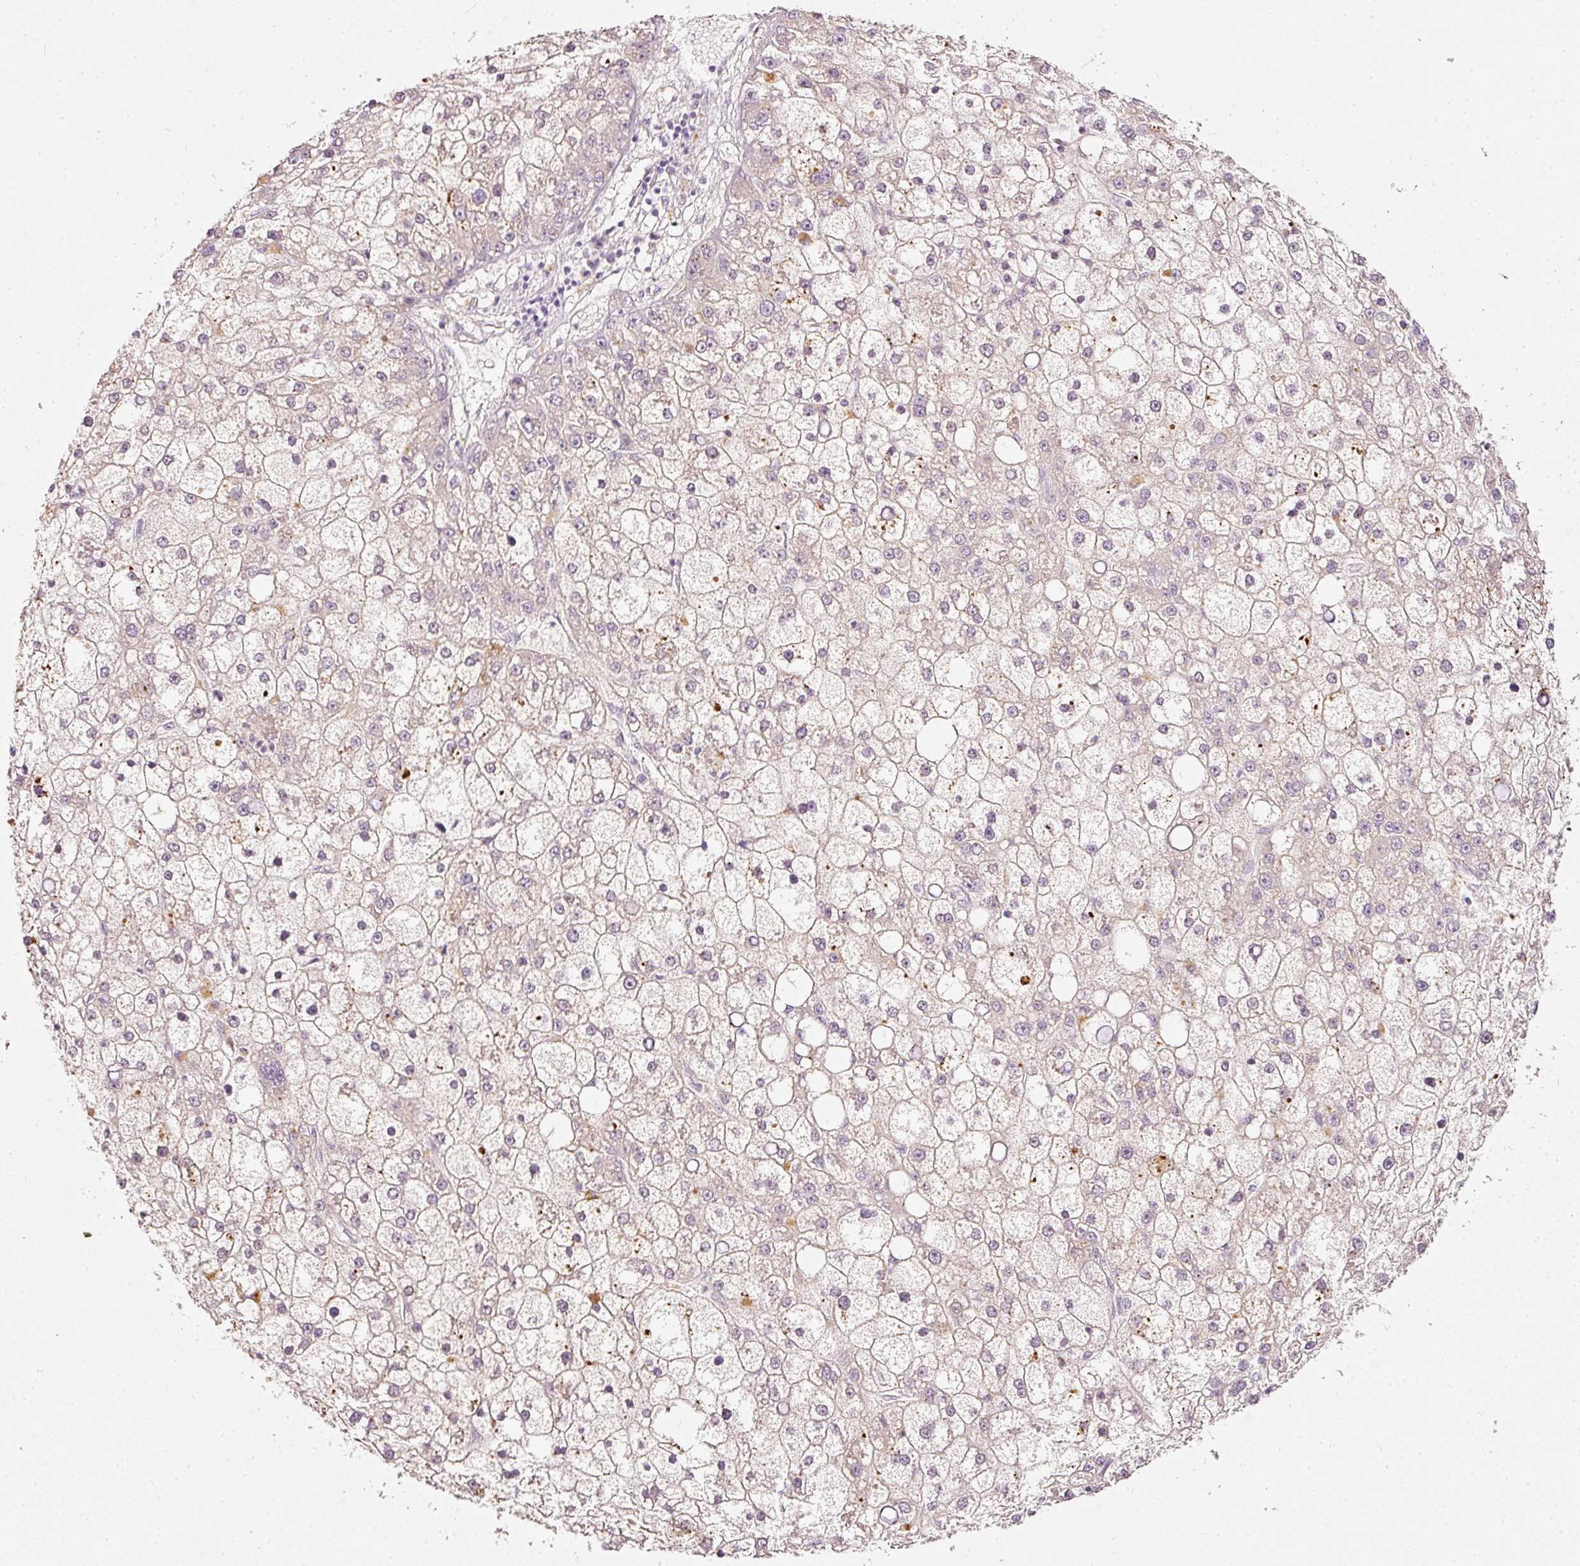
{"staining": {"intensity": "negative", "quantity": "none", "location": "none"}, "tissue": "liver cancer", "cell_type": "Tumor cells", "image_type": "cancer", "snomed": [{"axis": "morphology", "description": "Carcinoma, Hepatocellular, NOS"}, {"axis": "topography", "description": "Liver"}], "caption": "Immunohistochemical staining of liver cancer (hepatocellular carcinoma) demonstrates no significant expression in tumor cells.", "gene": "TOGARAM1", "patient": {"sex": "male", "age": 67}}